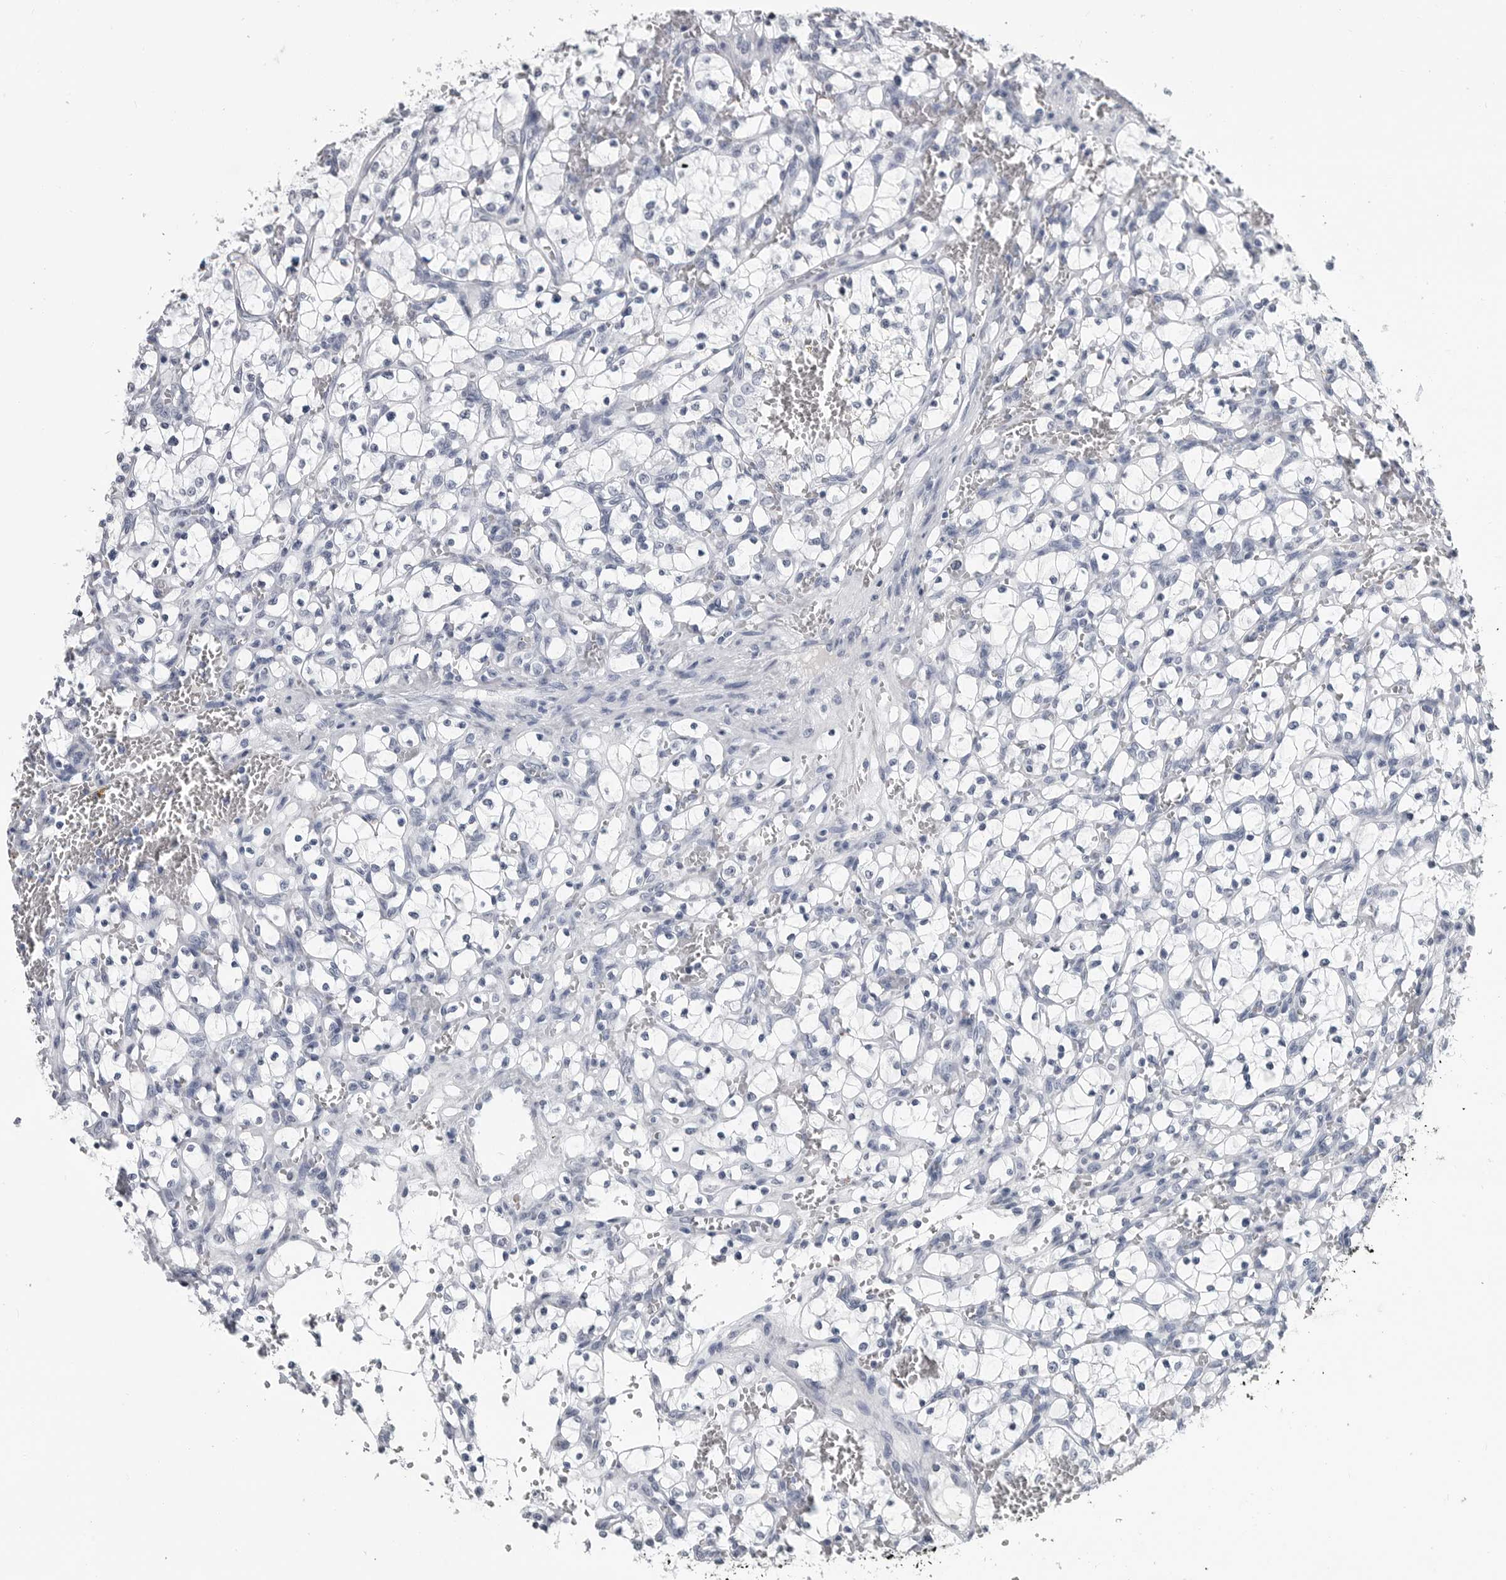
{"staining": {"intensity": "negative", "quantity": "none", "location": "none"}, "tissue": "renal cancer", "cell_type": "Tumor cells", "image_type": "cancer", "snomed": [{"axis": "morphology", "description": "Adenocarcinoma, NOS"}, {"axis": "topography", "description": "Kidney"}], "caption": "Renal adenocarcinoma was stained to show a protein in brown. There is no significant positivity in tumor cells. (Stains: DAB (3,3'-diaminobenzidine) immunohistochemistry with hematoxylin counter stain, Microscopy: brightfield microscopy at high magnification).", "gene": "AMPD1", "patient": {"sex": "female", "age": 69}}